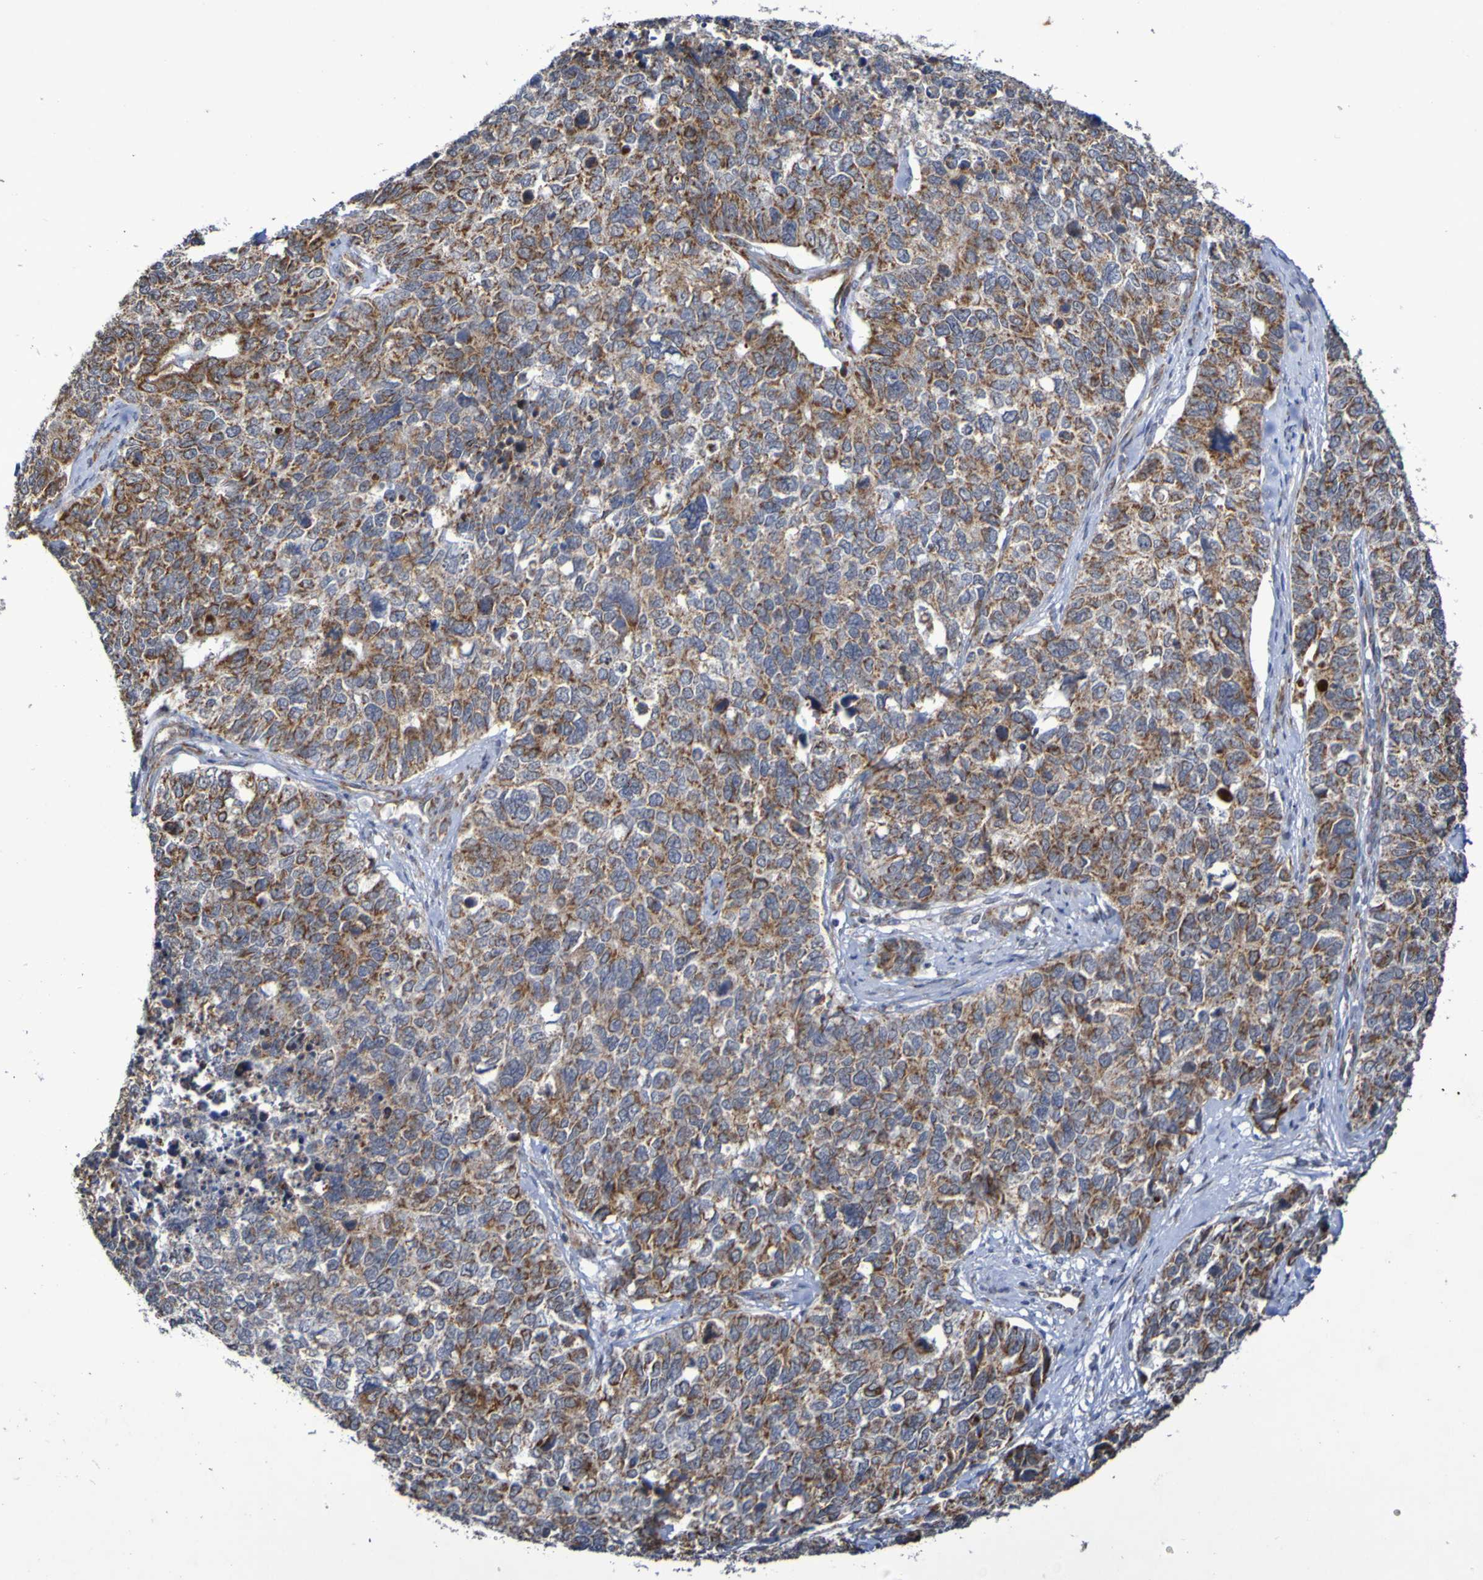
{"staining": {"intensity": "moderate", "quantity": ">75%", "location": "cytoplasmic/membranous"}, "tissue": "cervical cancer", "cell_type": "Tumor cells", "image_type": "cancer", "snomed": [{"axis": "morphology", "description": "Squamous cell carcinoma, NOS"}, {"axis": "topography", "description": "Cervix"}], "caption": "Cervical cancer stained for a protein demonstrates moderate cytoplasmic/membranous positivity in tumor cells.", "gene": "DVL1", "patient": {"sex": "female", "age": 63}}